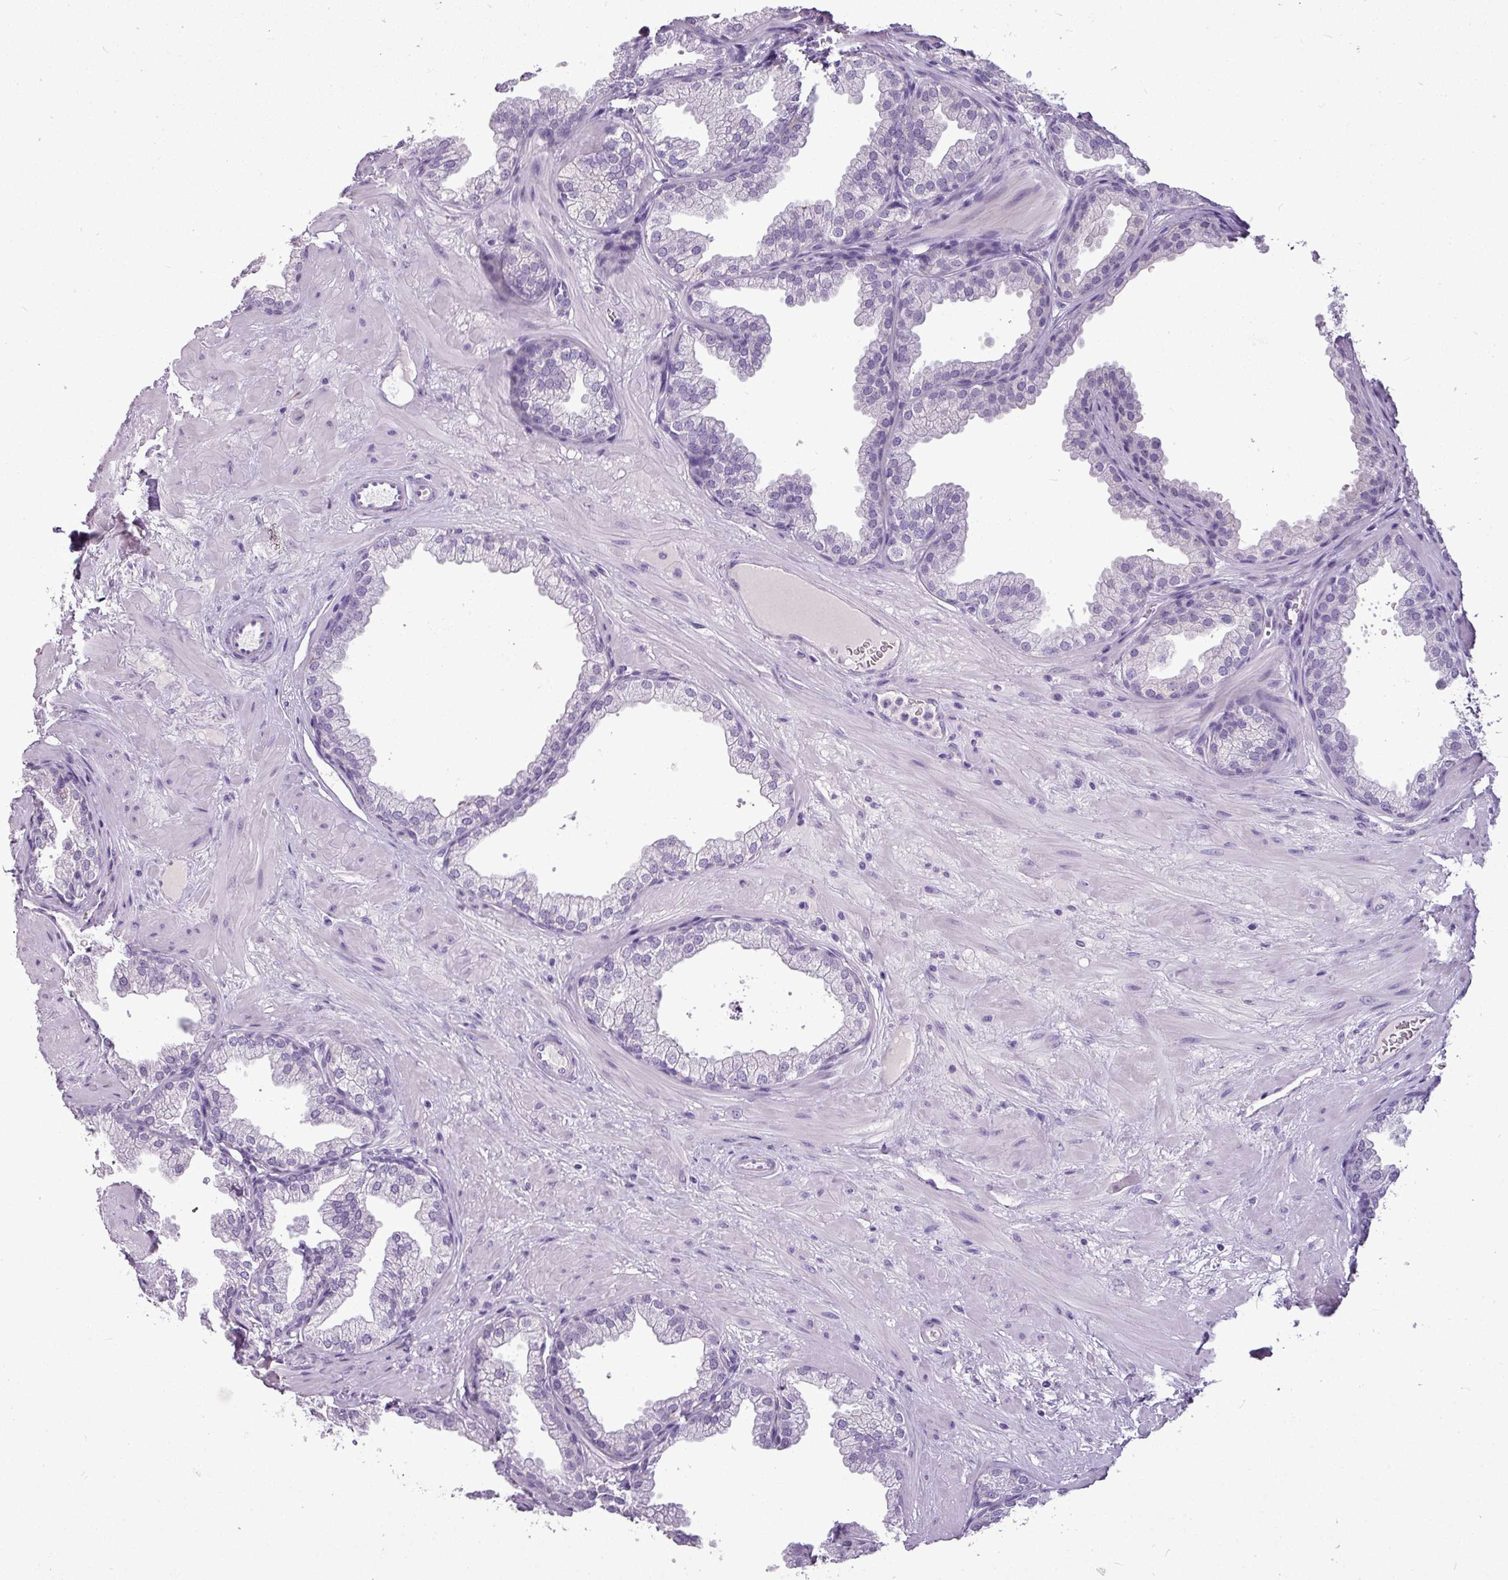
{"staining": {"intensity": "negative", "quantity": "none", "location": "none"}, "tissue": "prostate", "cell_type": "Glandular cells", "image_type": "normal", "snomed": [{"axis": "morphology", "description": "Normal tissue, NOS"}, {"axis": "topography", "description": "Prostate"}], "caption": "Immunohistochemistry micrograph of normal human prostate stained for a protein (brown), which demonstrates no staining in glandular cells.", "gene": "TMEM91", "patient": {"sex": "male", "age": 37}}